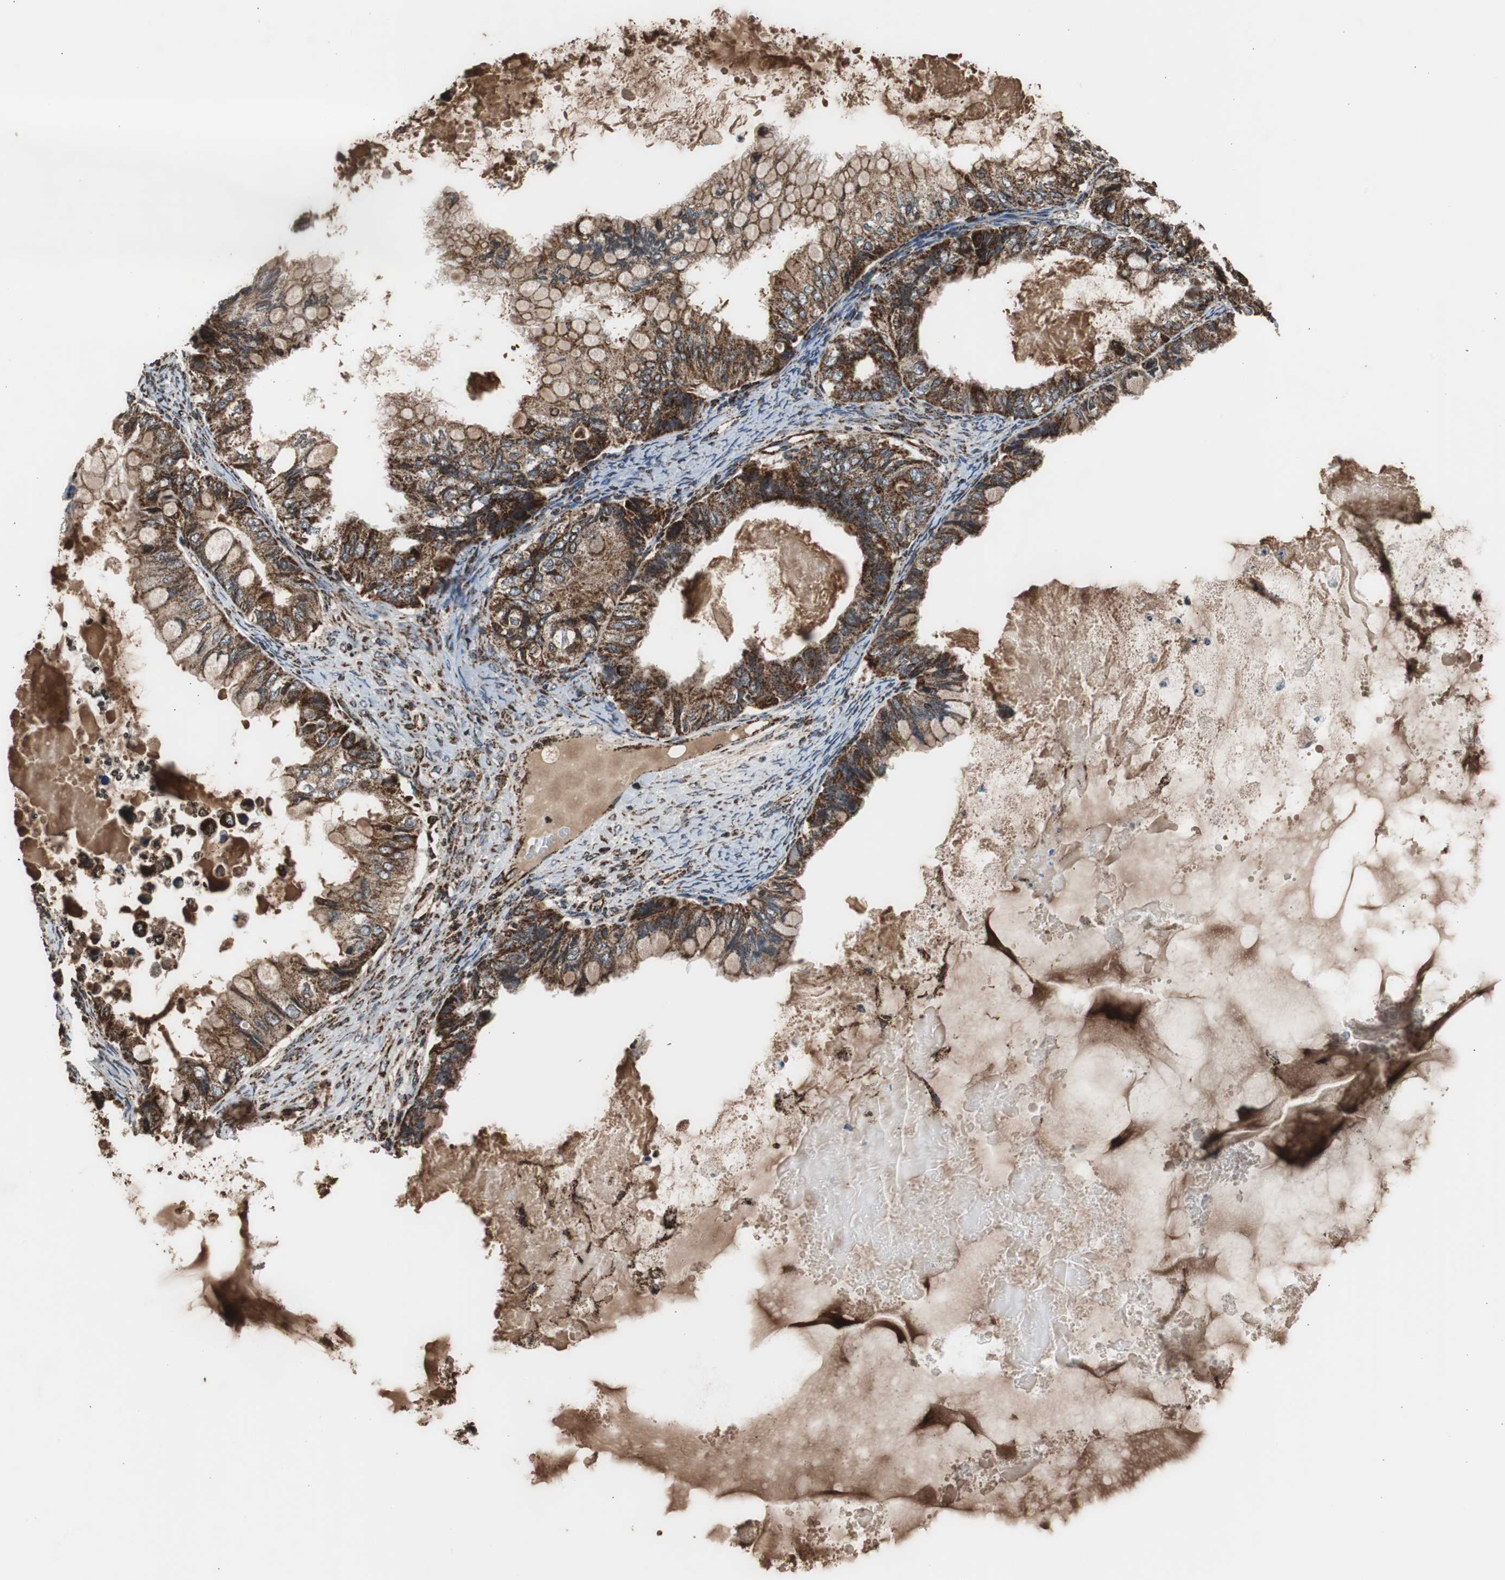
{"staining": {"intensity": "strong", "quantity": ">75%", "location": "cytoplasmic/membranous"}, "tissue": "ovarian cancer", "cell_type": "Tumor cells", "image_type": "cancer", "snomed": [{"axis": "morphology", "description": "Cystadenocarcinoma, mucinous, NOS"}, {"axis": "topography", "description": "Ovary"}], "caption": "Human ovarian cancer (mucinous cystadenocarcinoma) stained with a brown dye shows strong cytoplasmic/membranous positive expression in approximately >75% of tumor cells.", "gene": "HSPA9", "patient": {"sex": "female", "age": 80}}